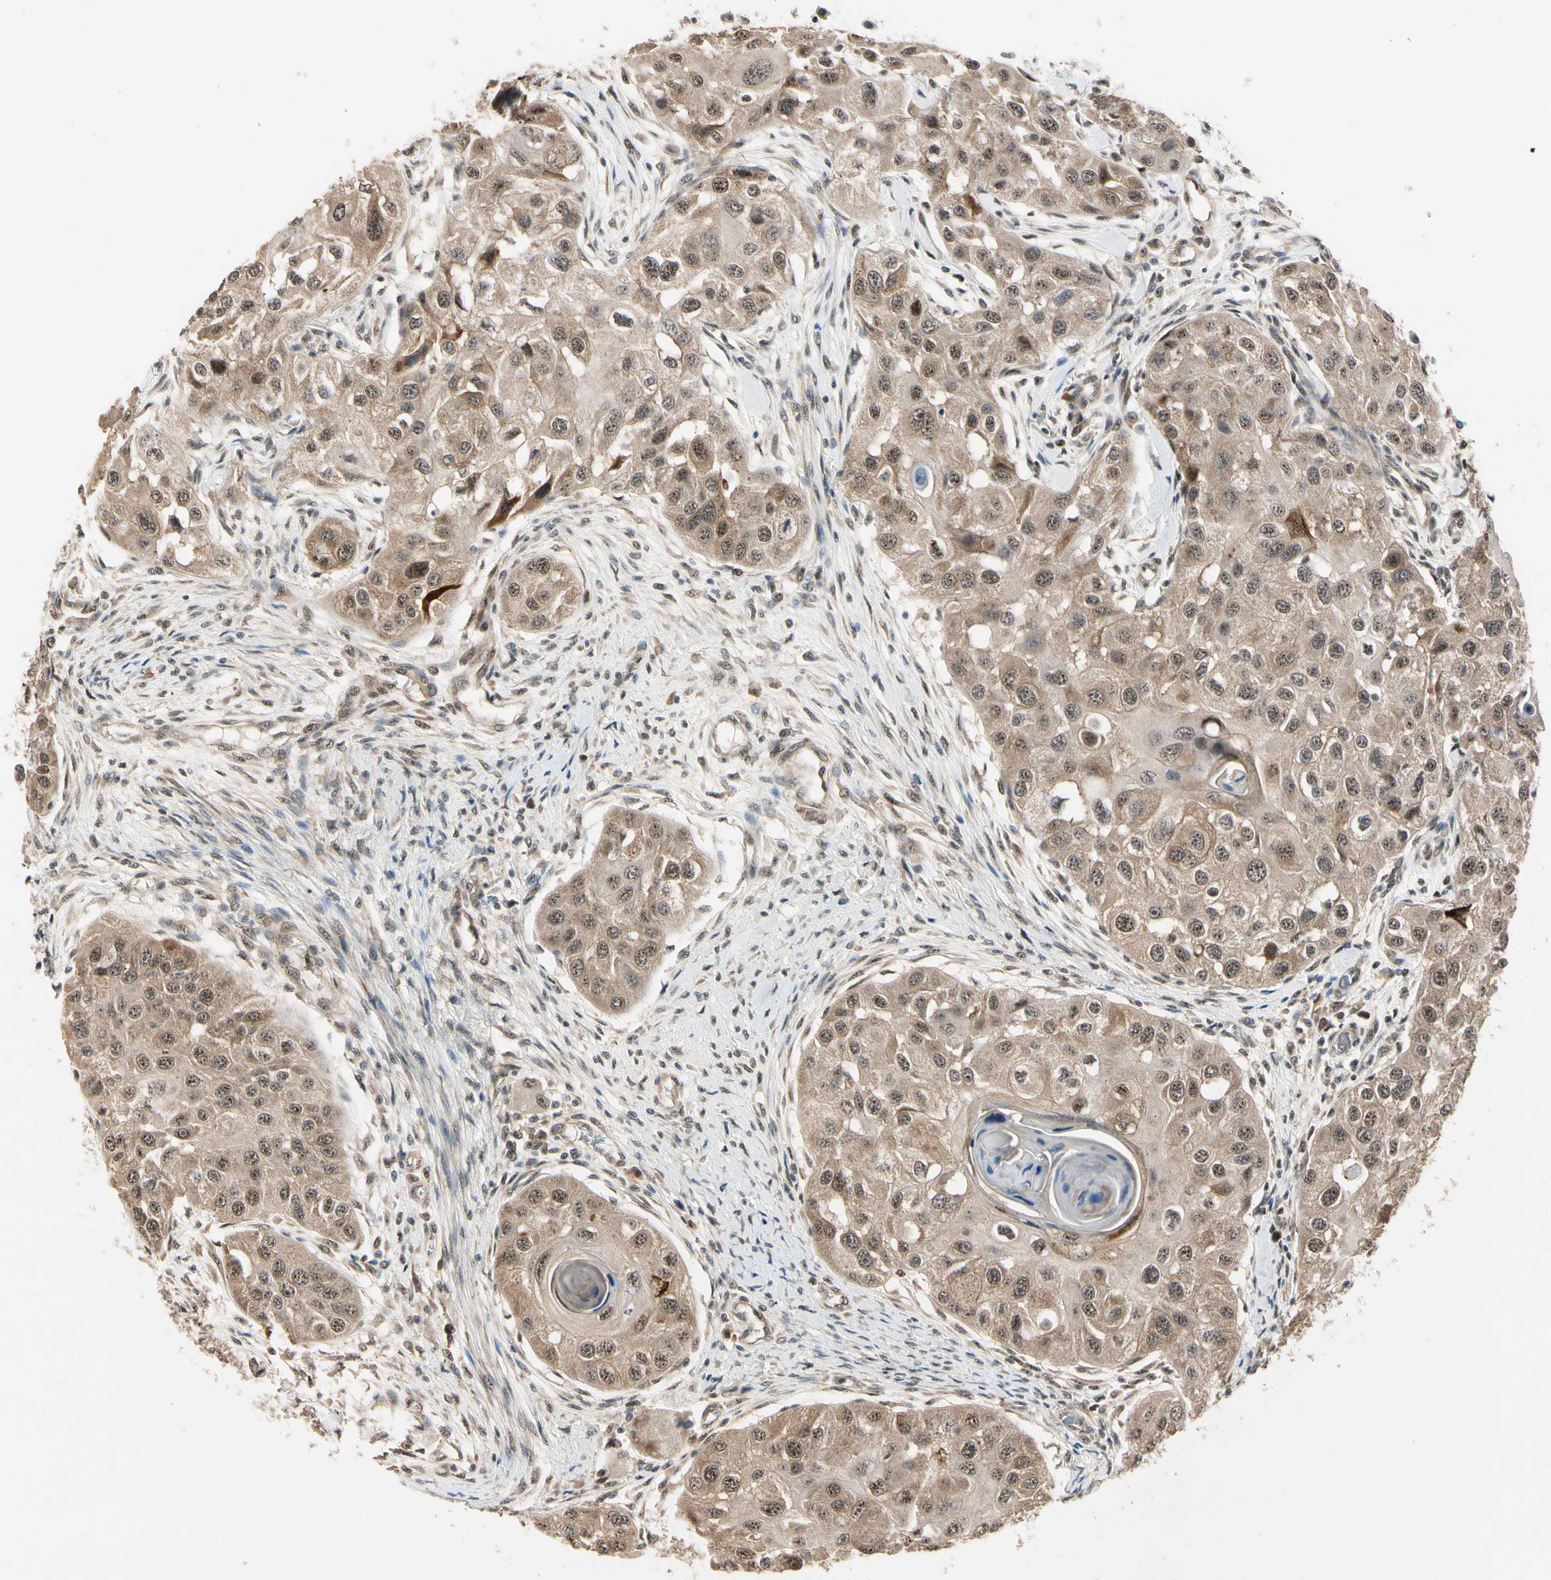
{"staining": {"intensity": "moderate", "quantity": ">75%", "location": "cytoplasmic/membranous,nuclear"}, "tissue": "head and neck cancer", "cell_type": "Tumor cells", "image_type": "cancer", "snomed": [{"axis": "morphology", "description": "Normal tissue, NOS"}, {"axis": "morphology", "description": "Squamous cell carcinoma, NOS"}, {"axis": "topography", "description": "Skeletal muscle"}, {"axis": "topography", "description": "Head-Neck"}], "caption": "High-magnification brightfield microscopy of head and neck squamous cell carcinoma stained with DAB (3,3'-diaminobenzidine) (brown) and counterstained with hematoxylin (blue). tumor cells exhibit moderate cytoplasmic/membranous and nuclear staining is identified in approximately>75% of cells. (DAB (3,3'-diaminobenzidine) IHC, brown staining for protein, blue staining for nuclei).", "gene": "MCPH1", "patient": {"sex": "male", "age": 51}}